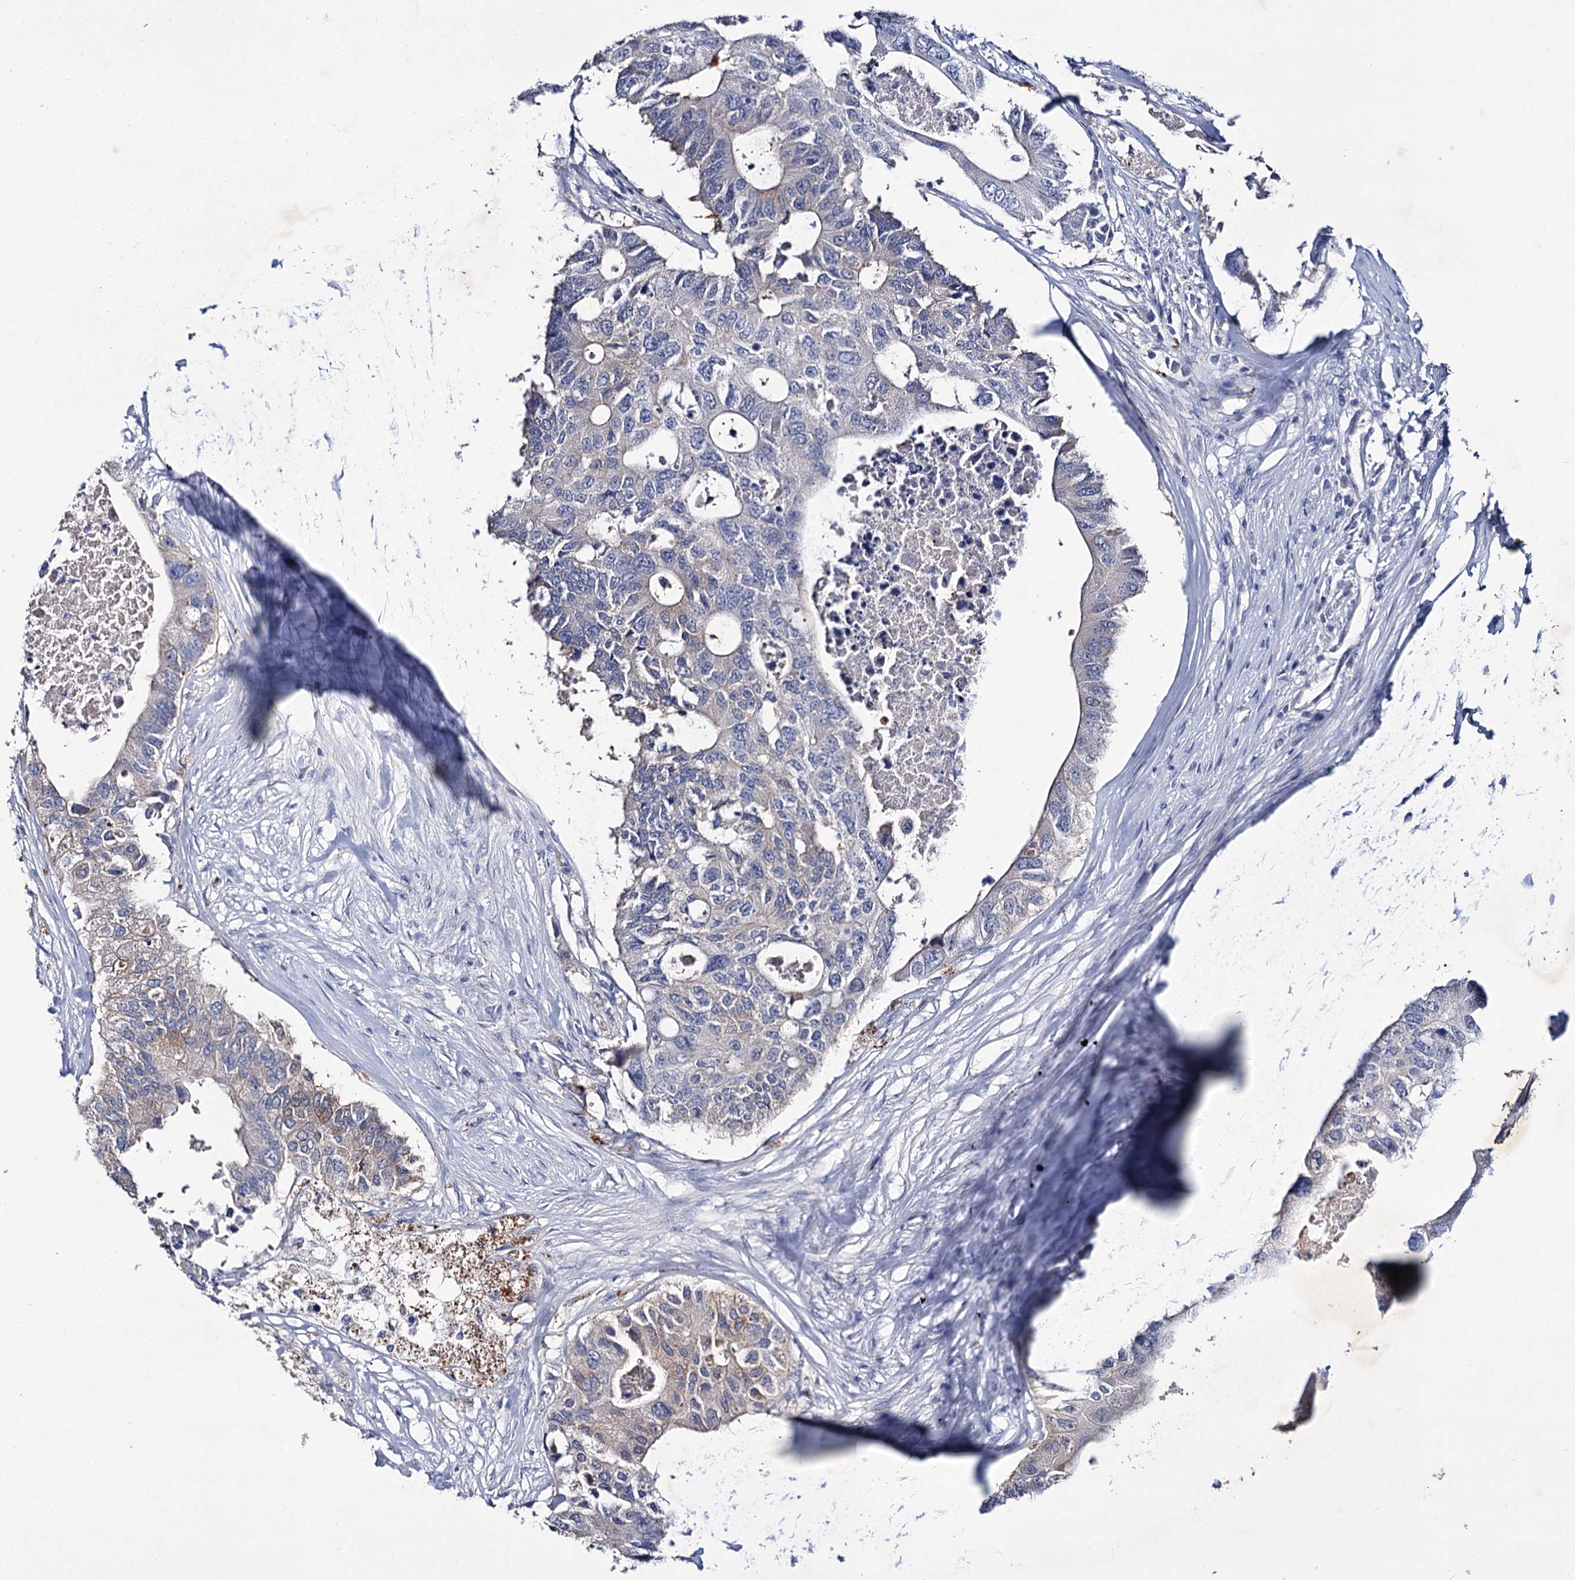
{"staining": {"intensity": "weak", "quantity": "<25%", "location": "cytoplasmic/membranous"}, "tissue": "colorectal cancer", "cell_type": "Tumor cells", "image_type": "cancer", "snomed": [{"axis": "morphology", "description": "Adenocarcinoma, NOS"}, {"axis": "topography", "description": "Colon"}], "caption": "Immunohistochemistry (IHC) image of human adenocarcinoma (colorectal) stained for a protein (brown), which reveals no expression in tumor cells.", "gene": "LYZL4", "patient": {"sex": "male", "age": 71}}